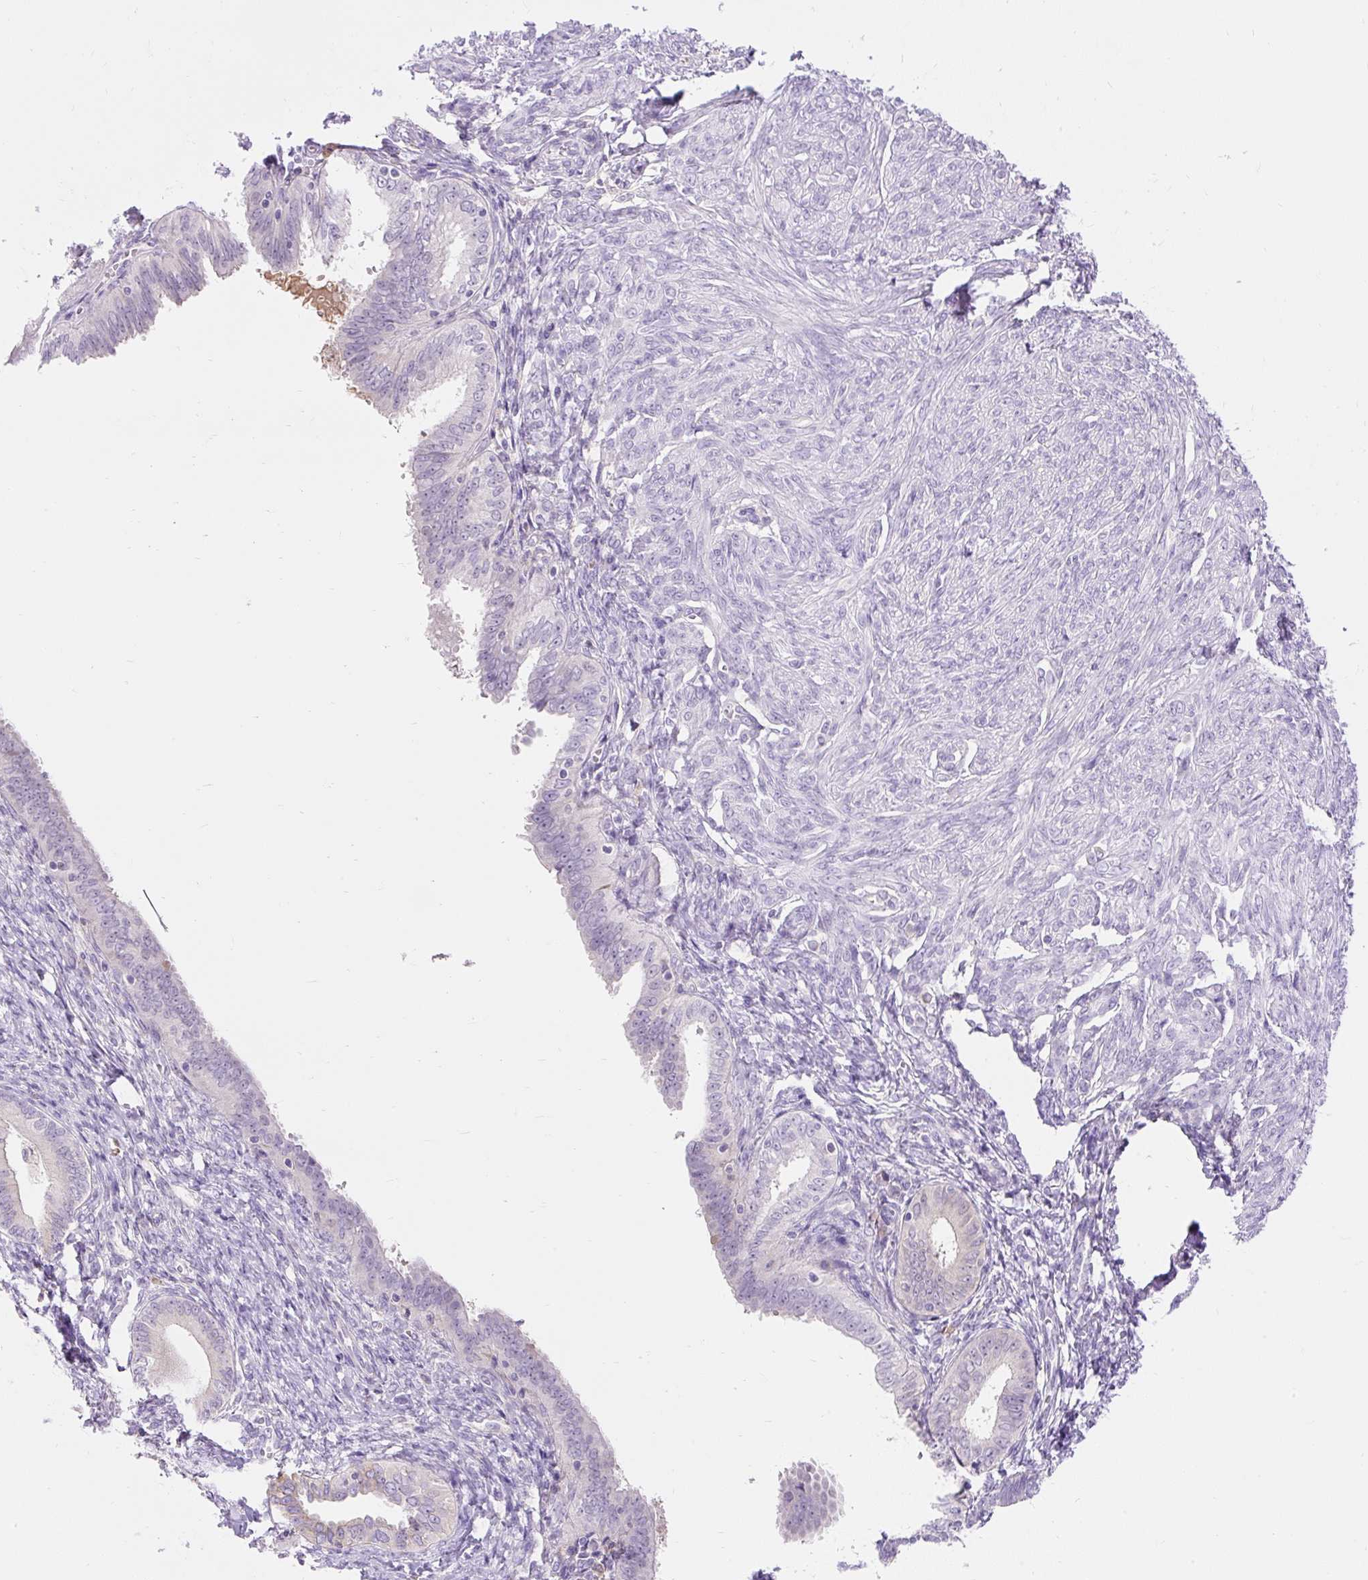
{"staining": {"intensity": "negative", "quantity": "none", "location": "none"}, "tissue": "endometrial cancer", "cell_type": "Tumor cells", "image_type": "cancer", "snomed": [{"axis": "morphology", "description": "Adenocarcinoma, NOS"}, {"axis": "topography", "description": "Endometrium"}], "caption": "IHC image of endometrial cancer (adenocarcinoma) stained for a protein (brown), which reveals no positivity in tumor cells.", "gene": "TMEM150C", "patient": {"sex": "female", "age": 87}}